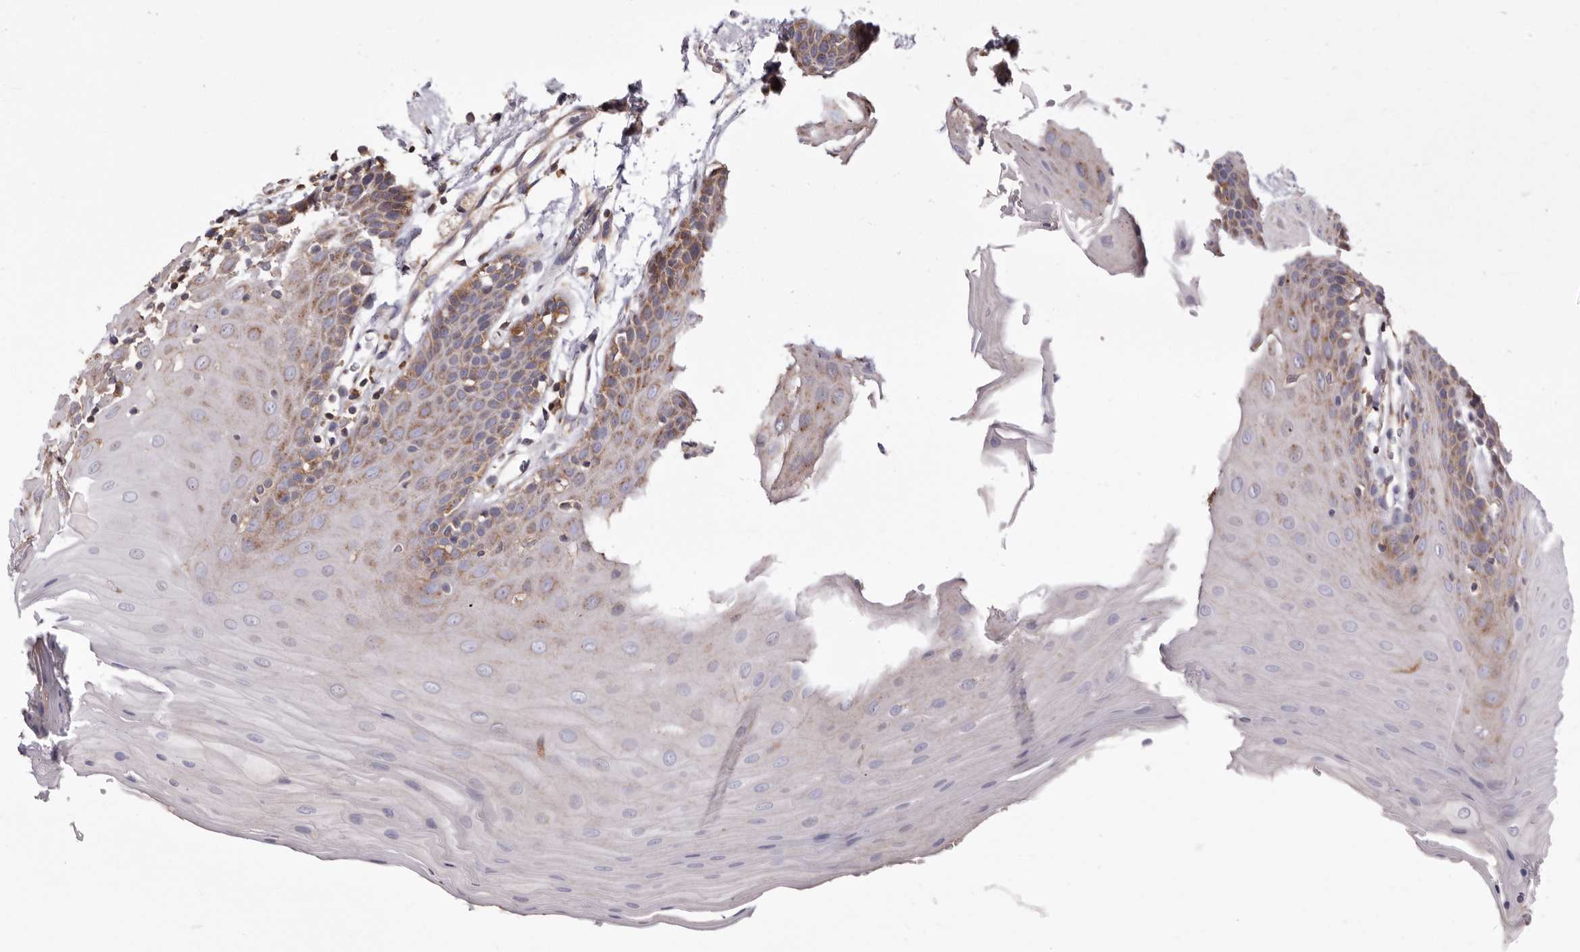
{"staining": {"intensity": "weak", "quantity": "<25%", "location": "cytoplasmic/membranous"}, "tissue": "oral mucosa", "cell_type": "Squamous epithelial cells", "image_type": "normal", "snomed": [{"axis": "morphology", "description": "Normal tissue, NOS"}, {"axis": "morphology", "description": "Squamous cell carcinoma, NOS"}, {"axis": "topography", "description": "Skeletal muscle"}, {"axis": "topography", "description": "Oral tissue"}, {"axis": "topography", "description": "Salivary gland"}, {"axis": "topography", "description": "Head-Neck"}], "caption": "Image shows no protein positivity in squamous epithelial cells of unremarkable oral mucosa.", "gene": "COQ8B", "patient": {"sex": "male", "age": 54}}